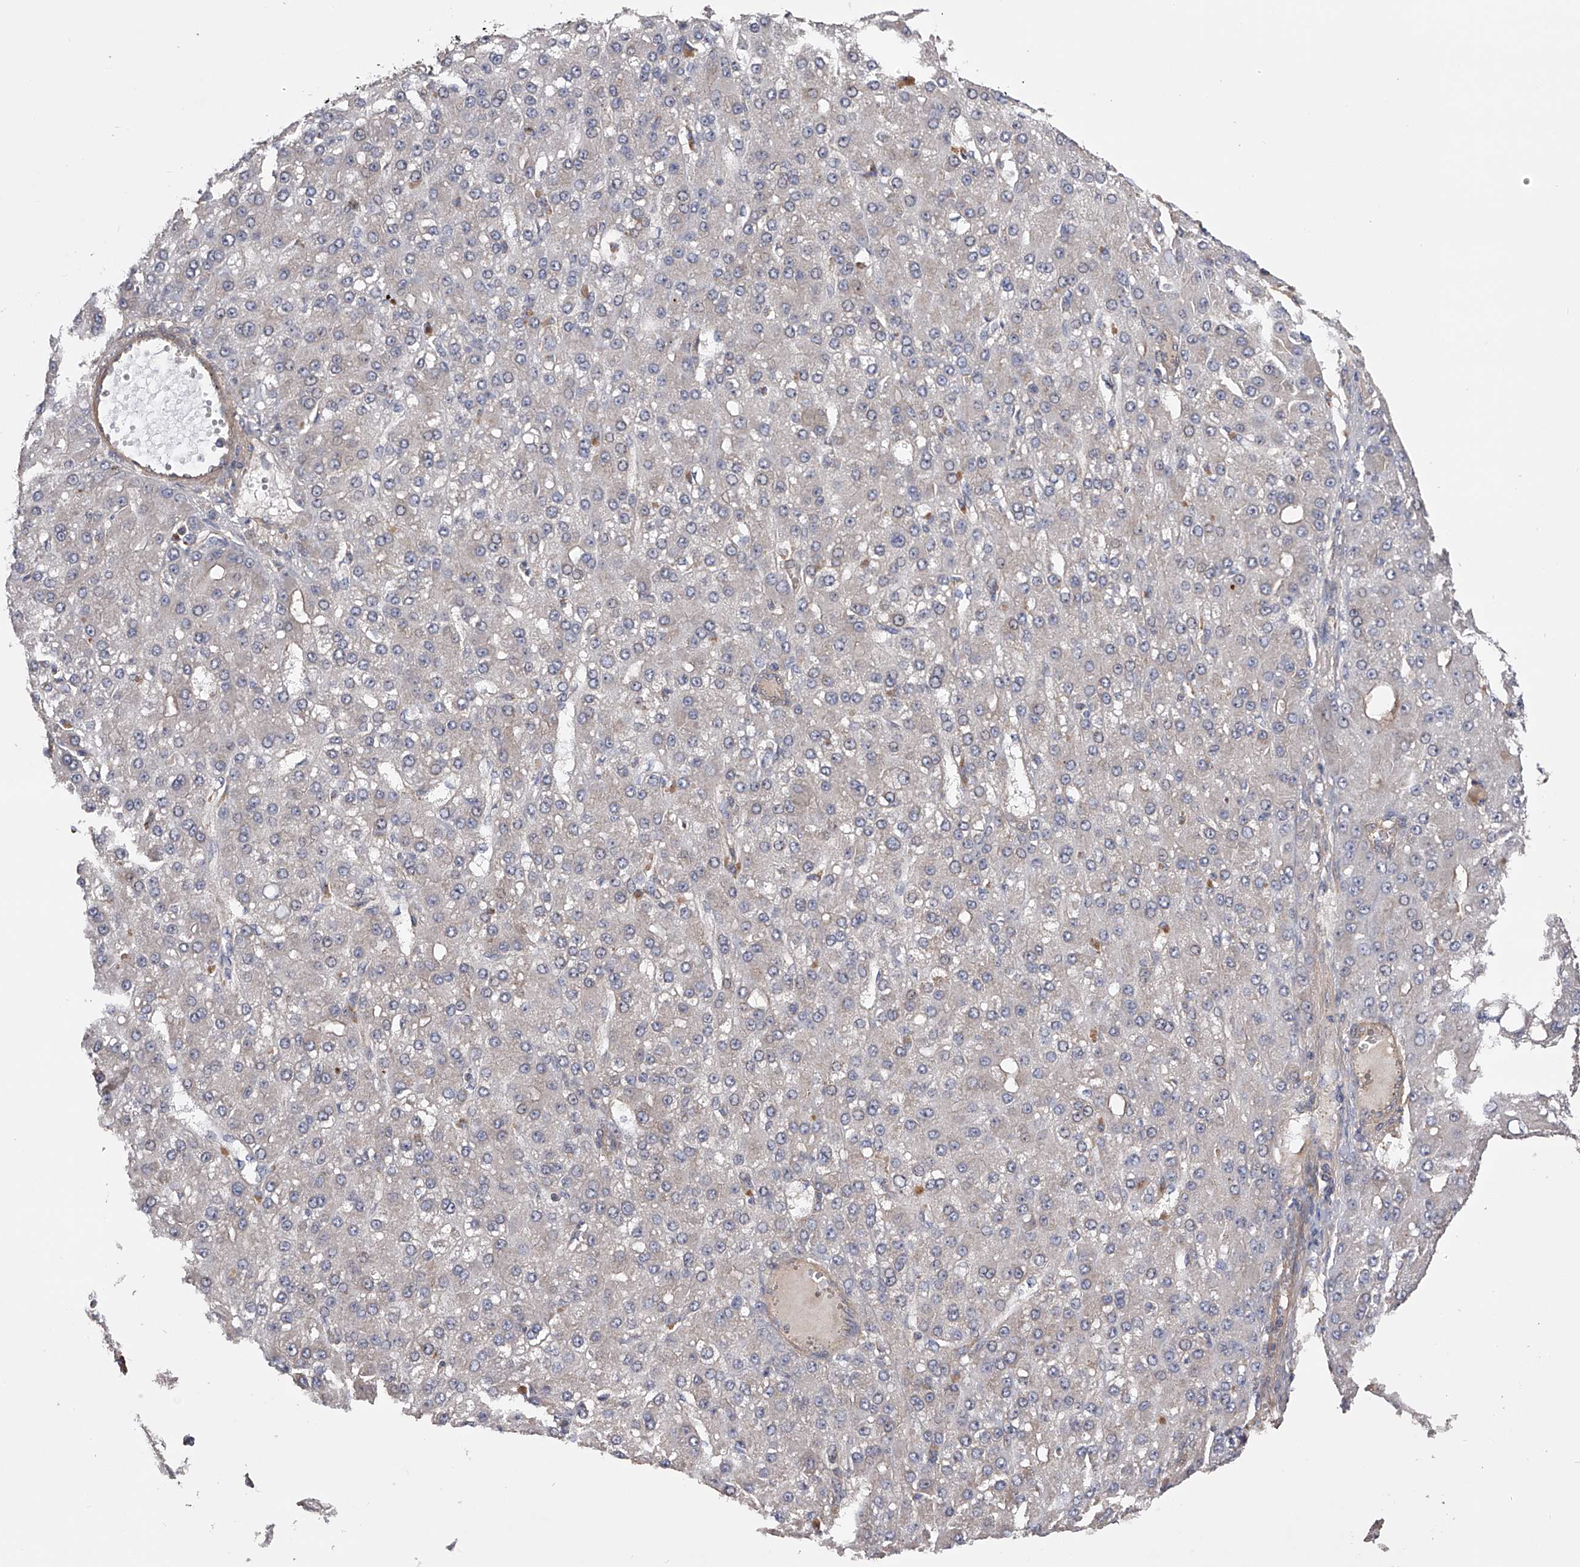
{"staining": {"intensity": "negative", "quantity": "none", "location": "none"}, "tissue": "liver cancer", "cell_type": "Tumor cells", "image_type": "cancer", "snomed": [{"axis": "morphology", "description": "Carcinoma, Hepatocellular, NOS"}, {"axis": "topography", "description": "Liver"}], "caption": "Tumor cells are negative for protein expression in human liver cancer (hepatocellular carcinoma). (Brightfield microscopy of DAB immunohistochemistry at high magnification).", "gene": "CFAP298", "patient": {"sex": "male", "age": 67}}